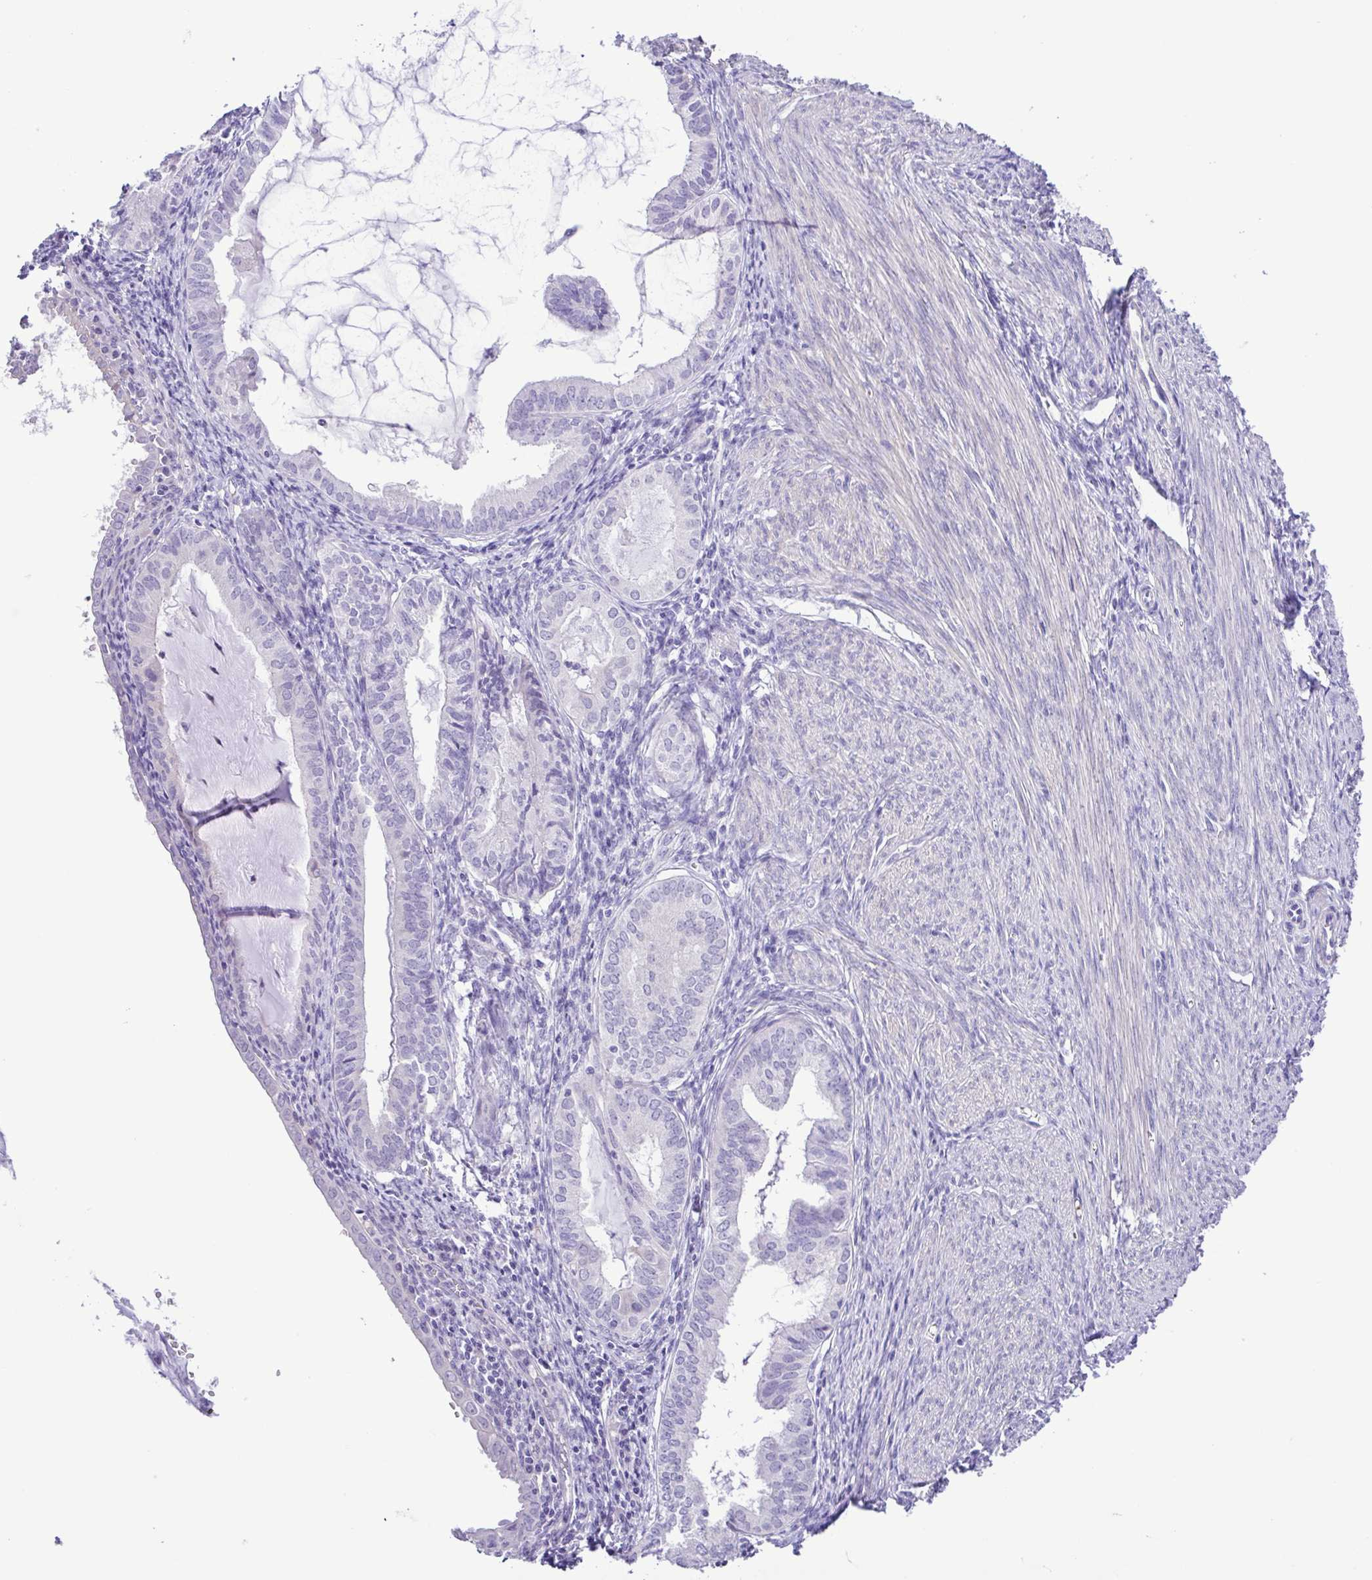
{"staining": {"intensity": "negative", "quantity": "none", "location": "none"}, "tissue": "endometrial cancer", "cell_type": "Tumor cells", "image_type": "cancer", "snomed": [{"axis": "morphology", "description": "Carcinoma, NOS"}, {"axis": "topography", "description": "Endometrium"}], "caption": "Immunohistochemical staining of human endometrial carcinoma exhibits no significant positivity in tumor cells.", "gene": "GABBR2", "patient": {"sex": "female", "age": 62}}